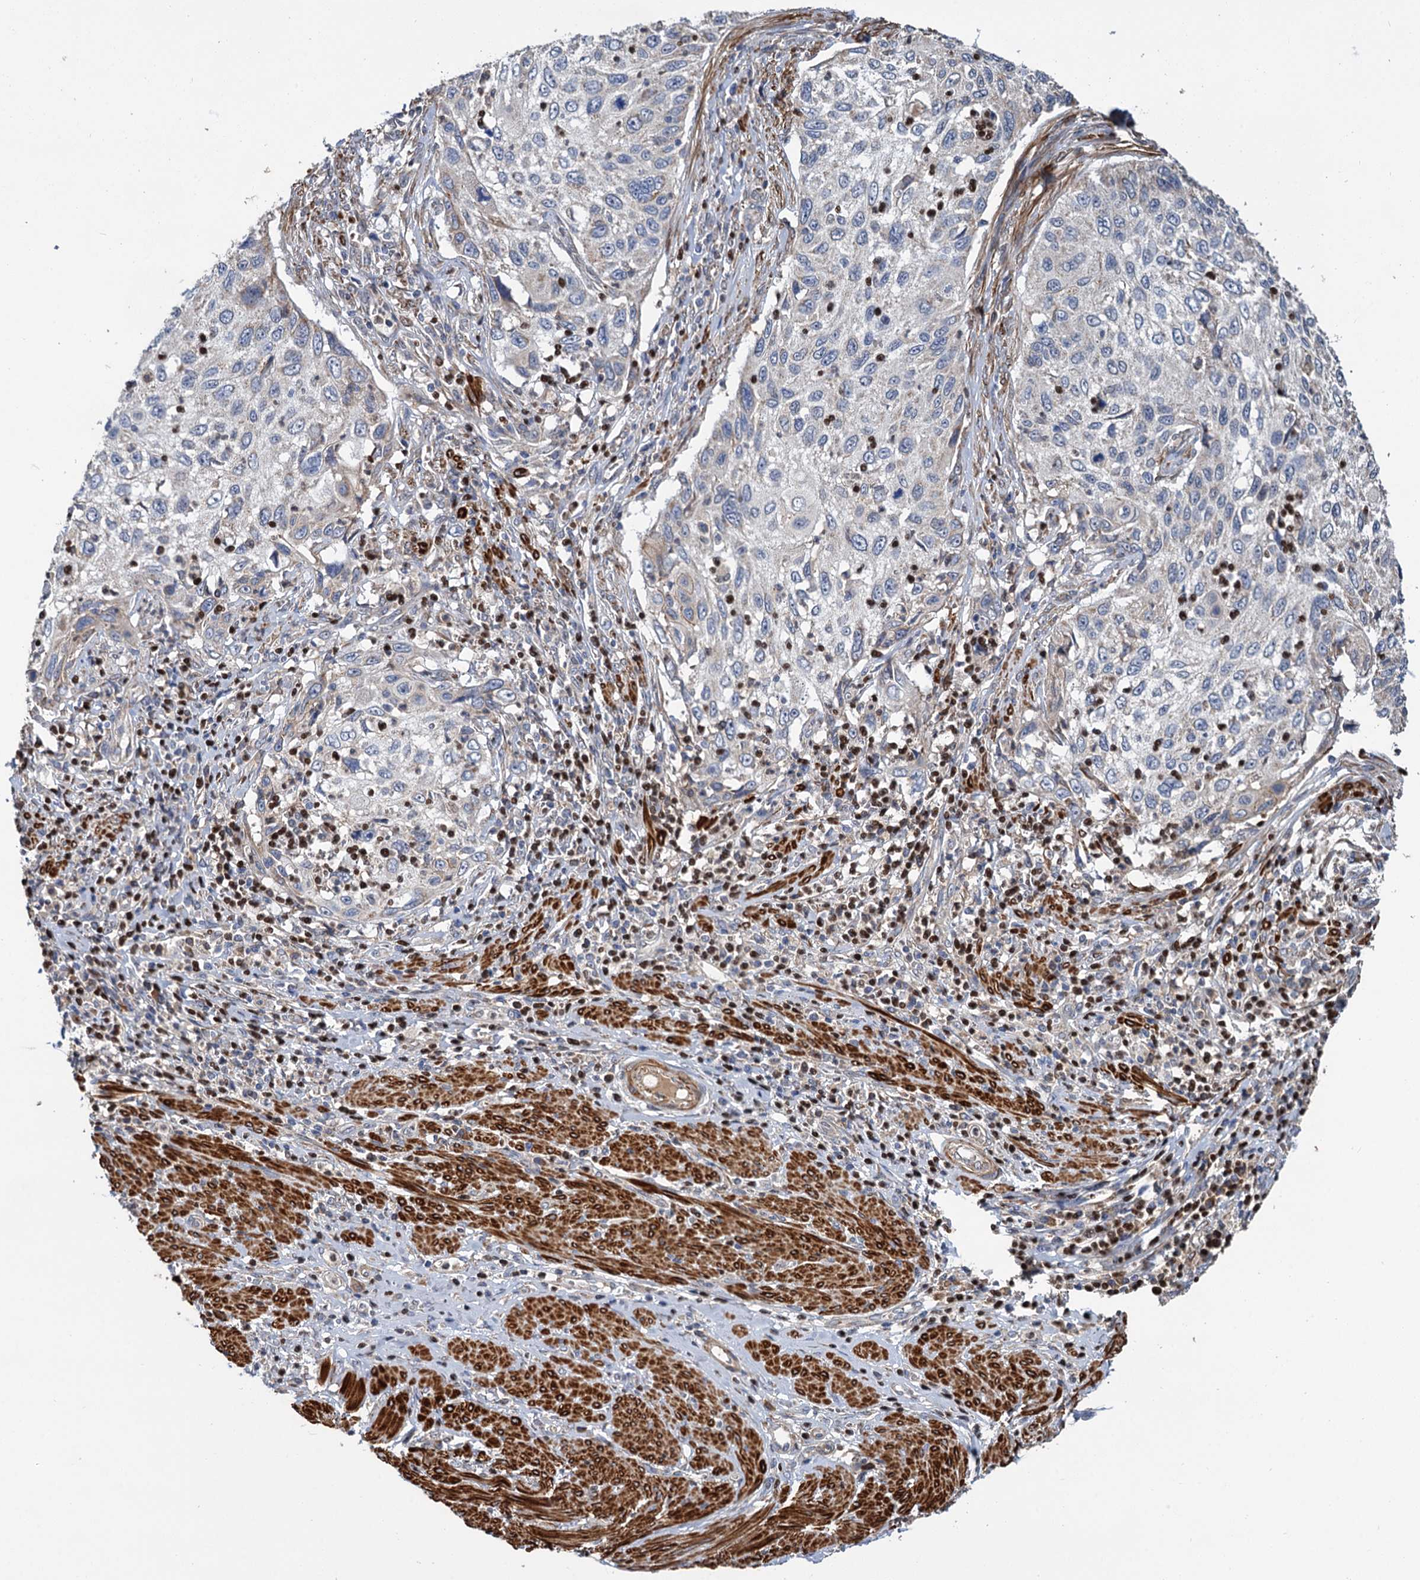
{"staining": {"intensity": "negative", "quantity": "none", "location": "none"}, "tissue": "cervical cancer", "cell_type": "Tumor cells", "image_type": "cancer", "snomed": [{"axis": "morphology", "description": "Squamous cell carcinoma, NOS"}, {"axis": "topography", "description": "Cervix"}], "caption": "A high-resolution micrograph shows IHC staining of cervical cancer, which demonstrates no significant positivity in tumor cells. (DAB (3,3'-diaminobenzidine) IHC, high magnification).", "gene": "ALKBH7", "patient": {"sex": "female", "age": 70}}